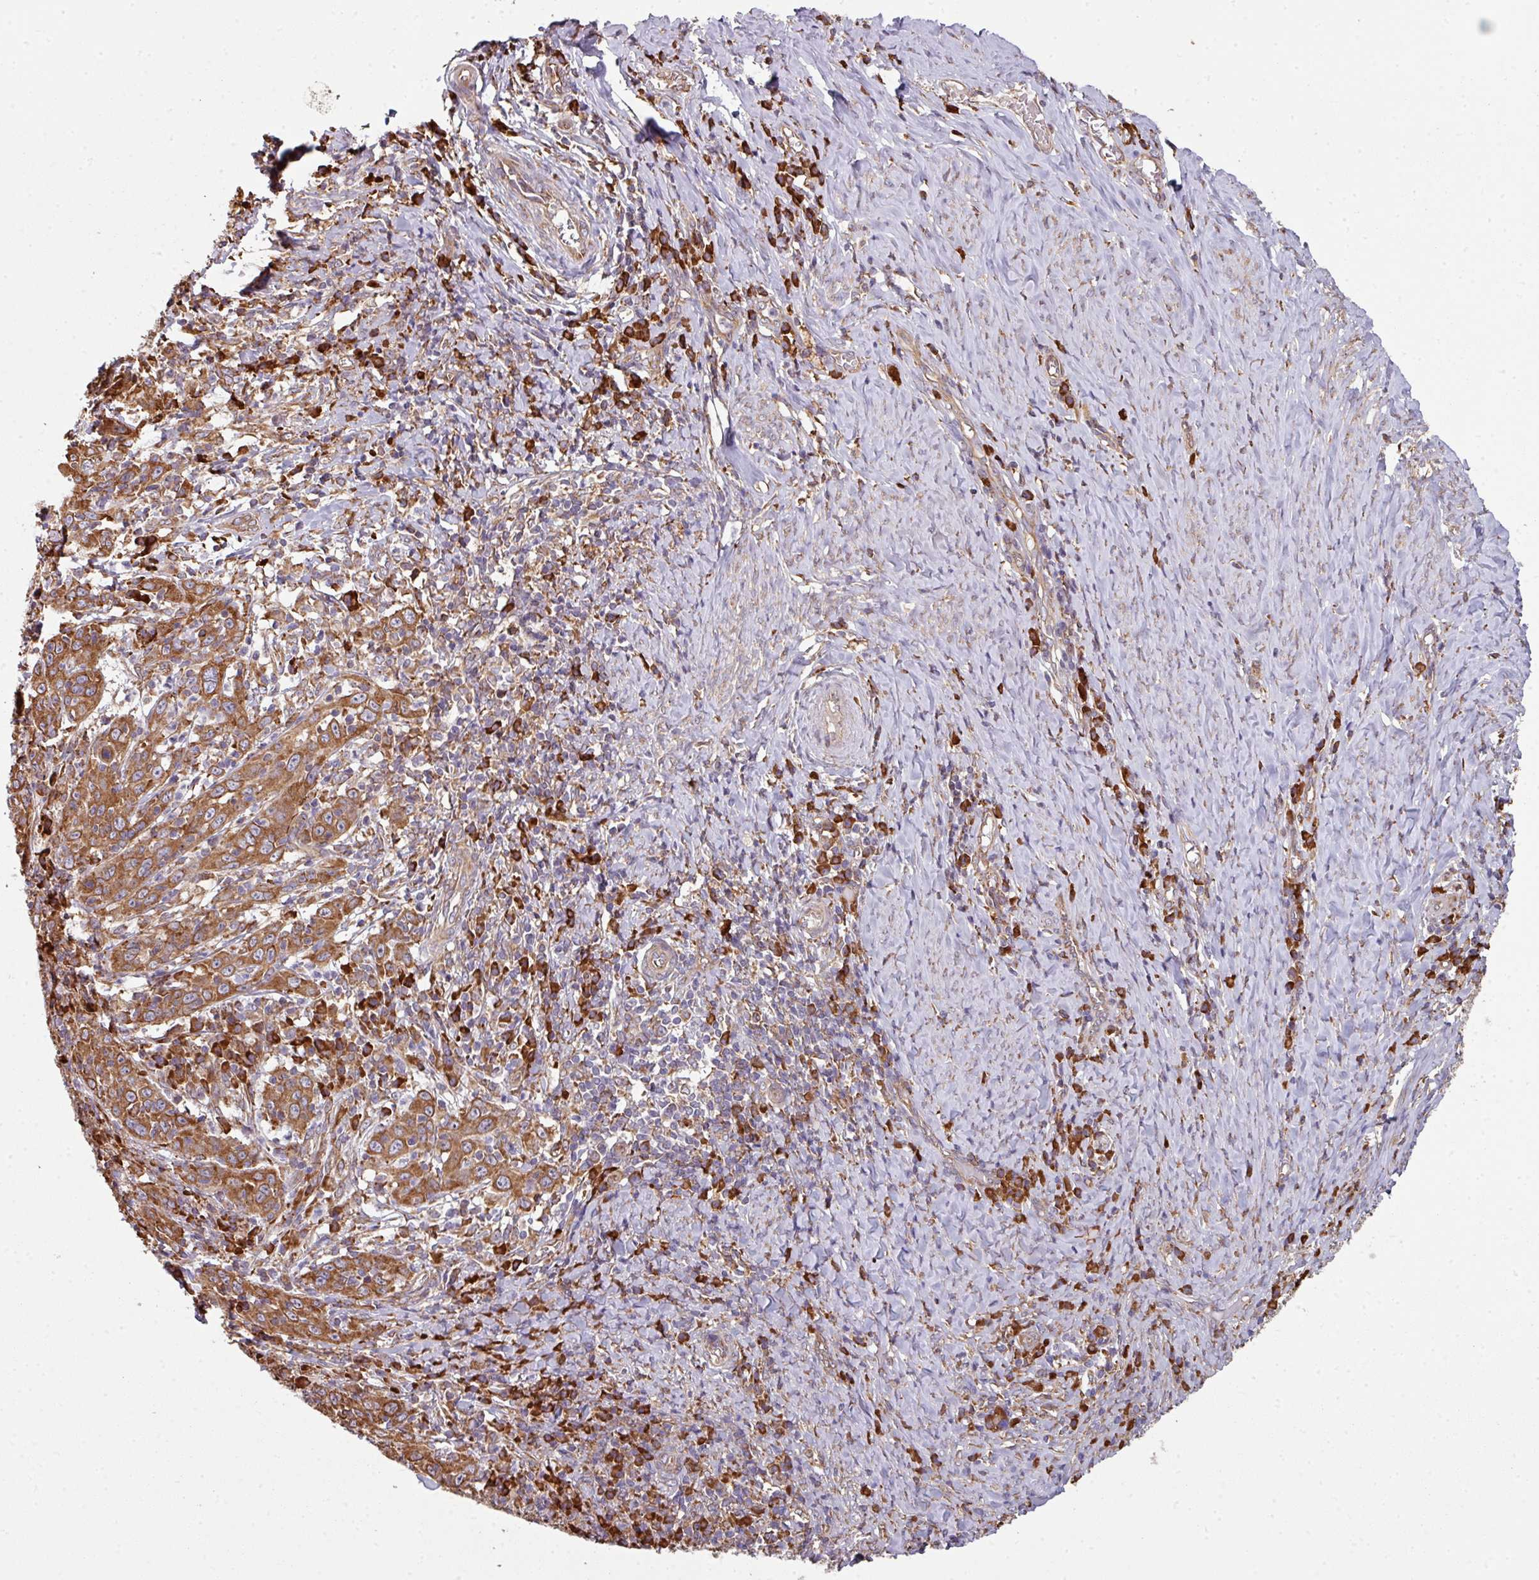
{"staining": {"intensity": "moderate", "quantity": ">75%", "location": "cytoplasmic/membranous"}, "tissue": "cervical cancer", "cell_type": "Tumor cells", "image_type": "cancer", "snomed": [{"axis": "morphology", "description": "Squamous cell carcinoma, NOS"}, {"axis": "topography", "description": "Cervix"}], "caption": "Immunohistochemistry (IHC) of human cervical cancer demonstrates medium levels of moderate cytoplasmic/membranous staining in approximately >75% of tumor cells.", "gene": "FAT4", "patient": {"sex": "female", "age": 46}}